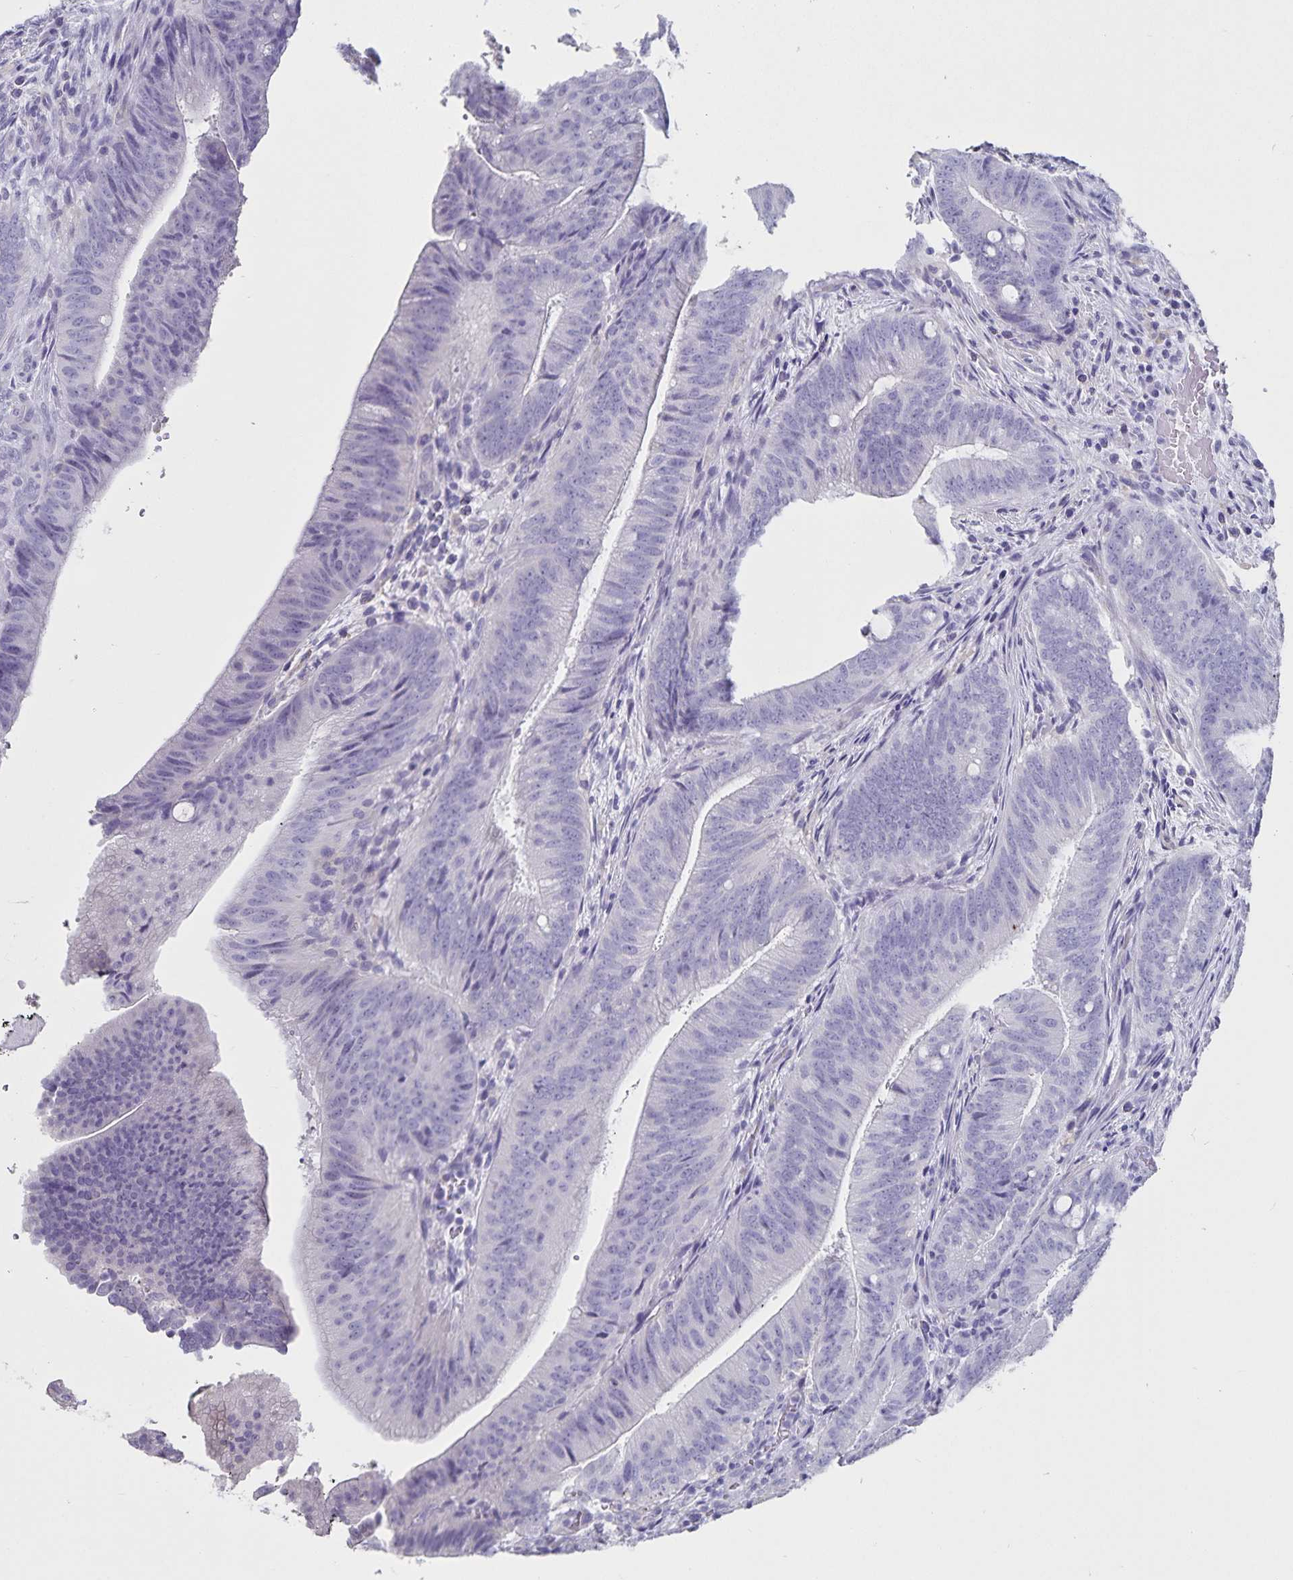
{"staining": {"intensity": "negative", "quantity": "none", "location": "none"}, "tissue": "colorectal cancer", "cell_type": "Tumor cells", "image_type": "cancer", "snomed": [{"axis": "morphology", "description": "Adenocarcinoma, NOS"}, {"axis": "topography", "description": "Colon"}], "caption": "Colorectal adenocarcinoma stained for a protein using immunohistochemistry reveals no expression tumor cells.", "gene": "PLAC1", "patient": {"sex": "female", "age": 43}}